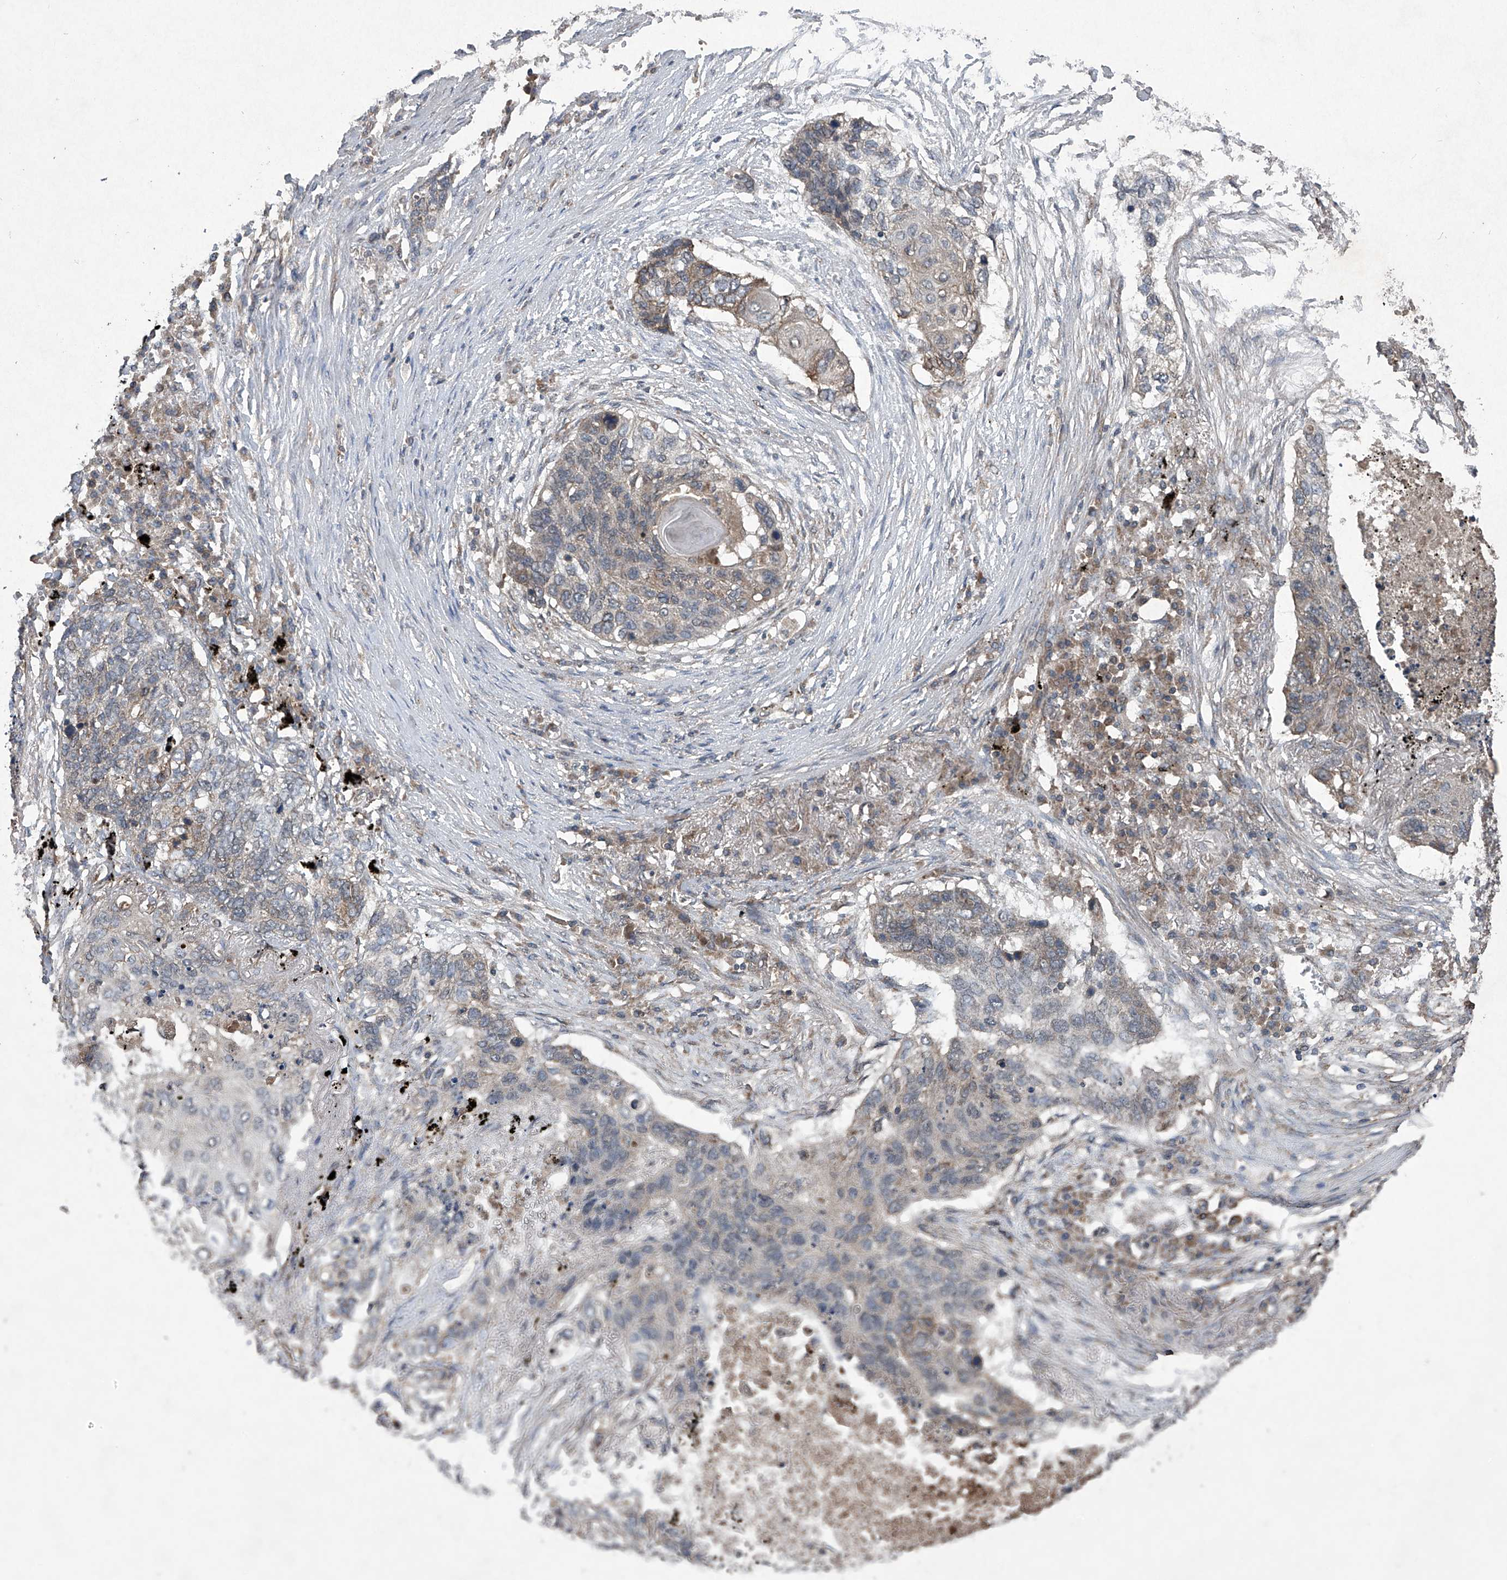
{"staining": {"intensity": "weak", "quantity": "<25%", "location": "cytoplasmic/membranous"}, "tissue": "lung cancer", "cell_type": "Tumor cells", "image_type": "cancer", "snomed": [{"axis": "morphology", "description": "Squamous cell carcinoma, NOS"}, {"axis": "topography", "description": "Lung"}], "caption": "Tumor cells are negative for protein expression in human lung cancer (squamous cell carcinoma). (Stains: DAB (3,3'-diaminobenzidine) immunohistochemistry with hematoxylin counter stain, Microscopy: brightfield microscopy at high magnification).", "gene": "SUMF2", "patient": {"sex": "female", "age": 63}}